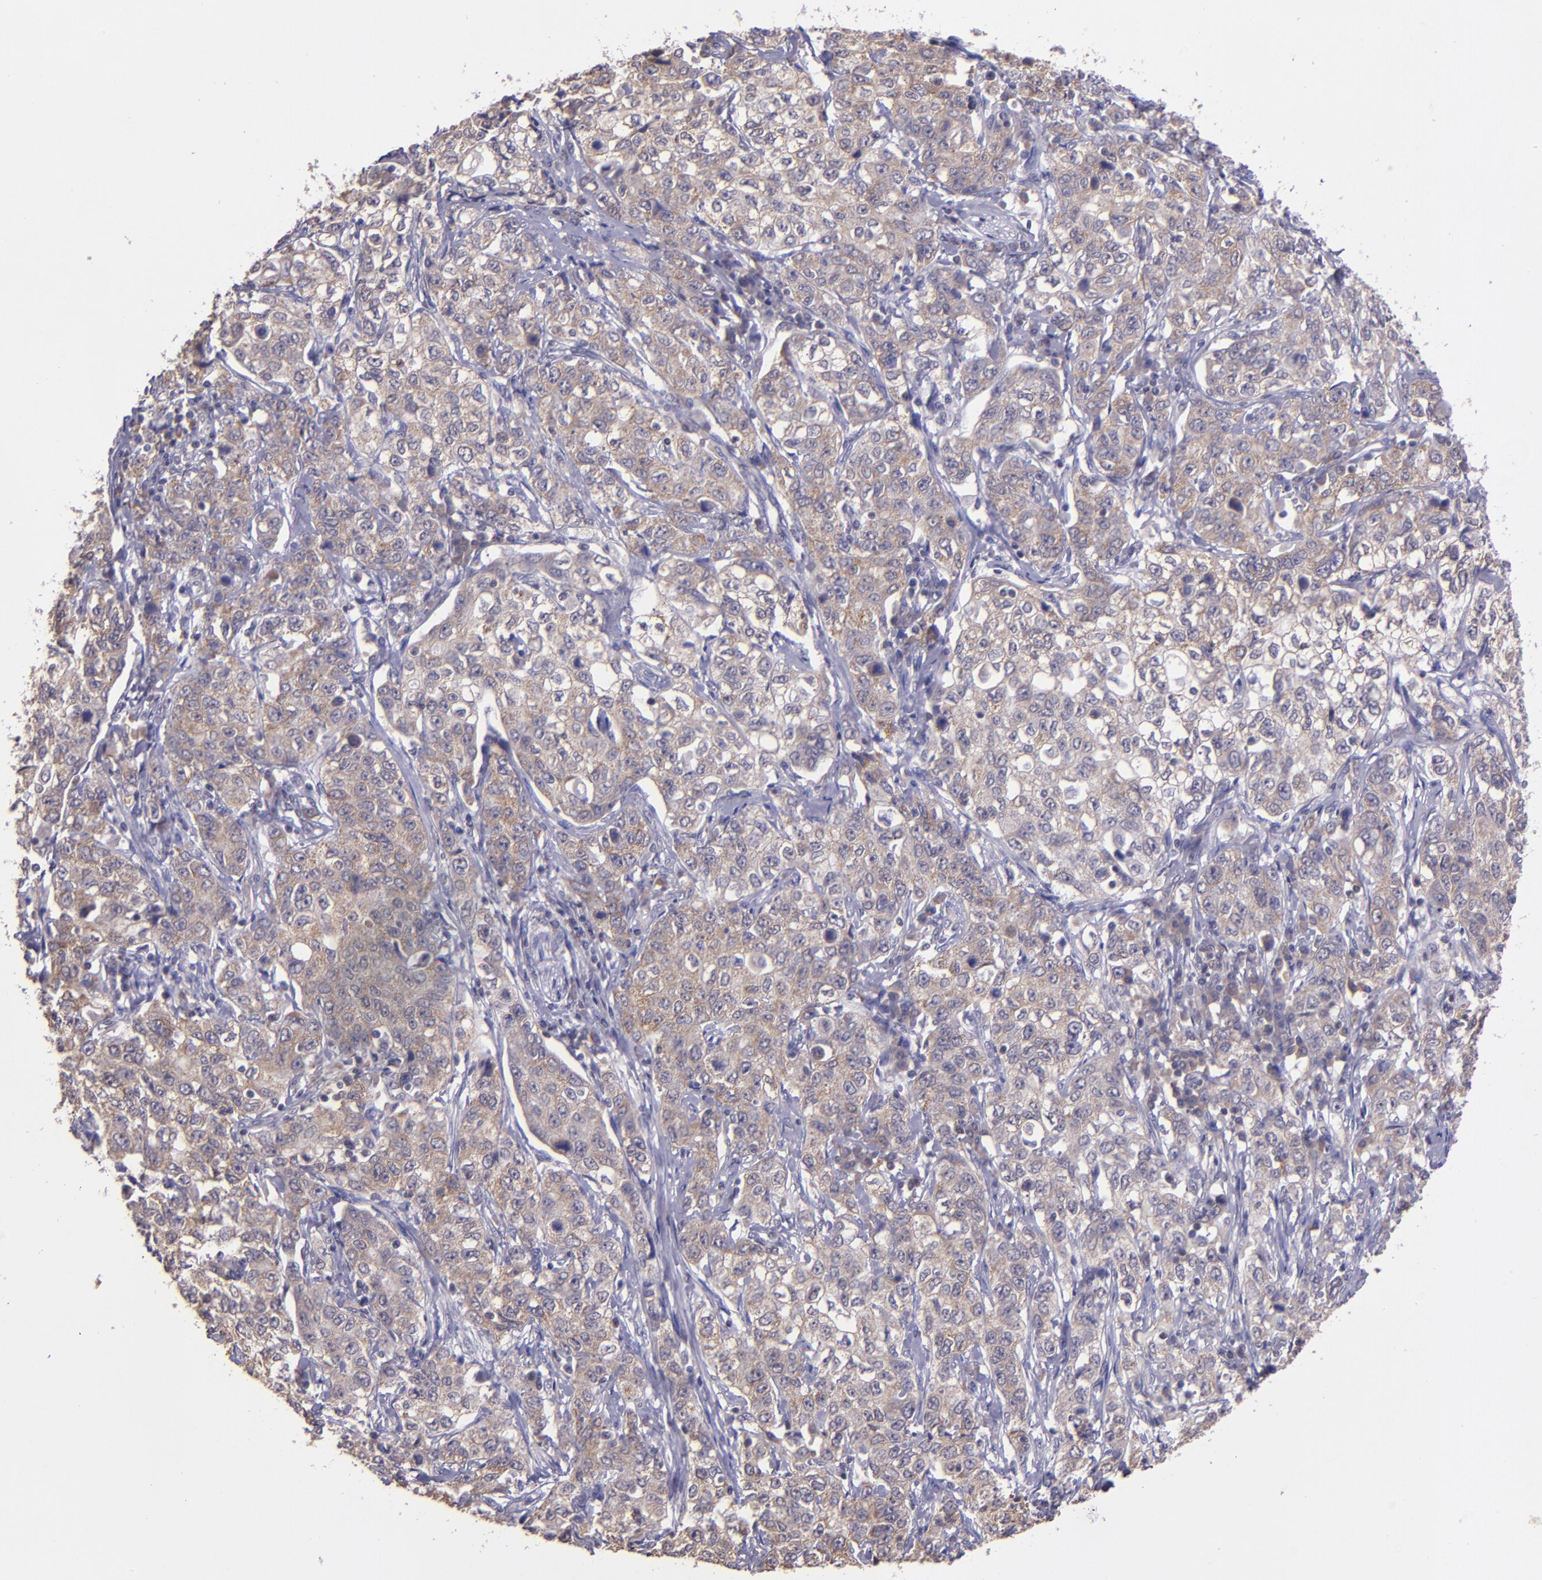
{"staining": {"intensity": "weak", "quantity": ">75%", "location": "cytoplasmic/membranous"}, "tissue": "stomach cancer", "cell_type": "Tumor cells", "image_type": "cancer", "snomed": [{"axis": "morphology", "description": "Adenocarcinoma, NOS"}, {"axis": "topography", "description": "Stomach"}], "caption": "Immunohistochemical staining of stomach adenocarcinoma demonstrates low levels of weak cytoplasmic/membranous staining in about >75% of tumor cells.", "gene": "ELF1", "patient": {"sex": "male", "age": 48}}